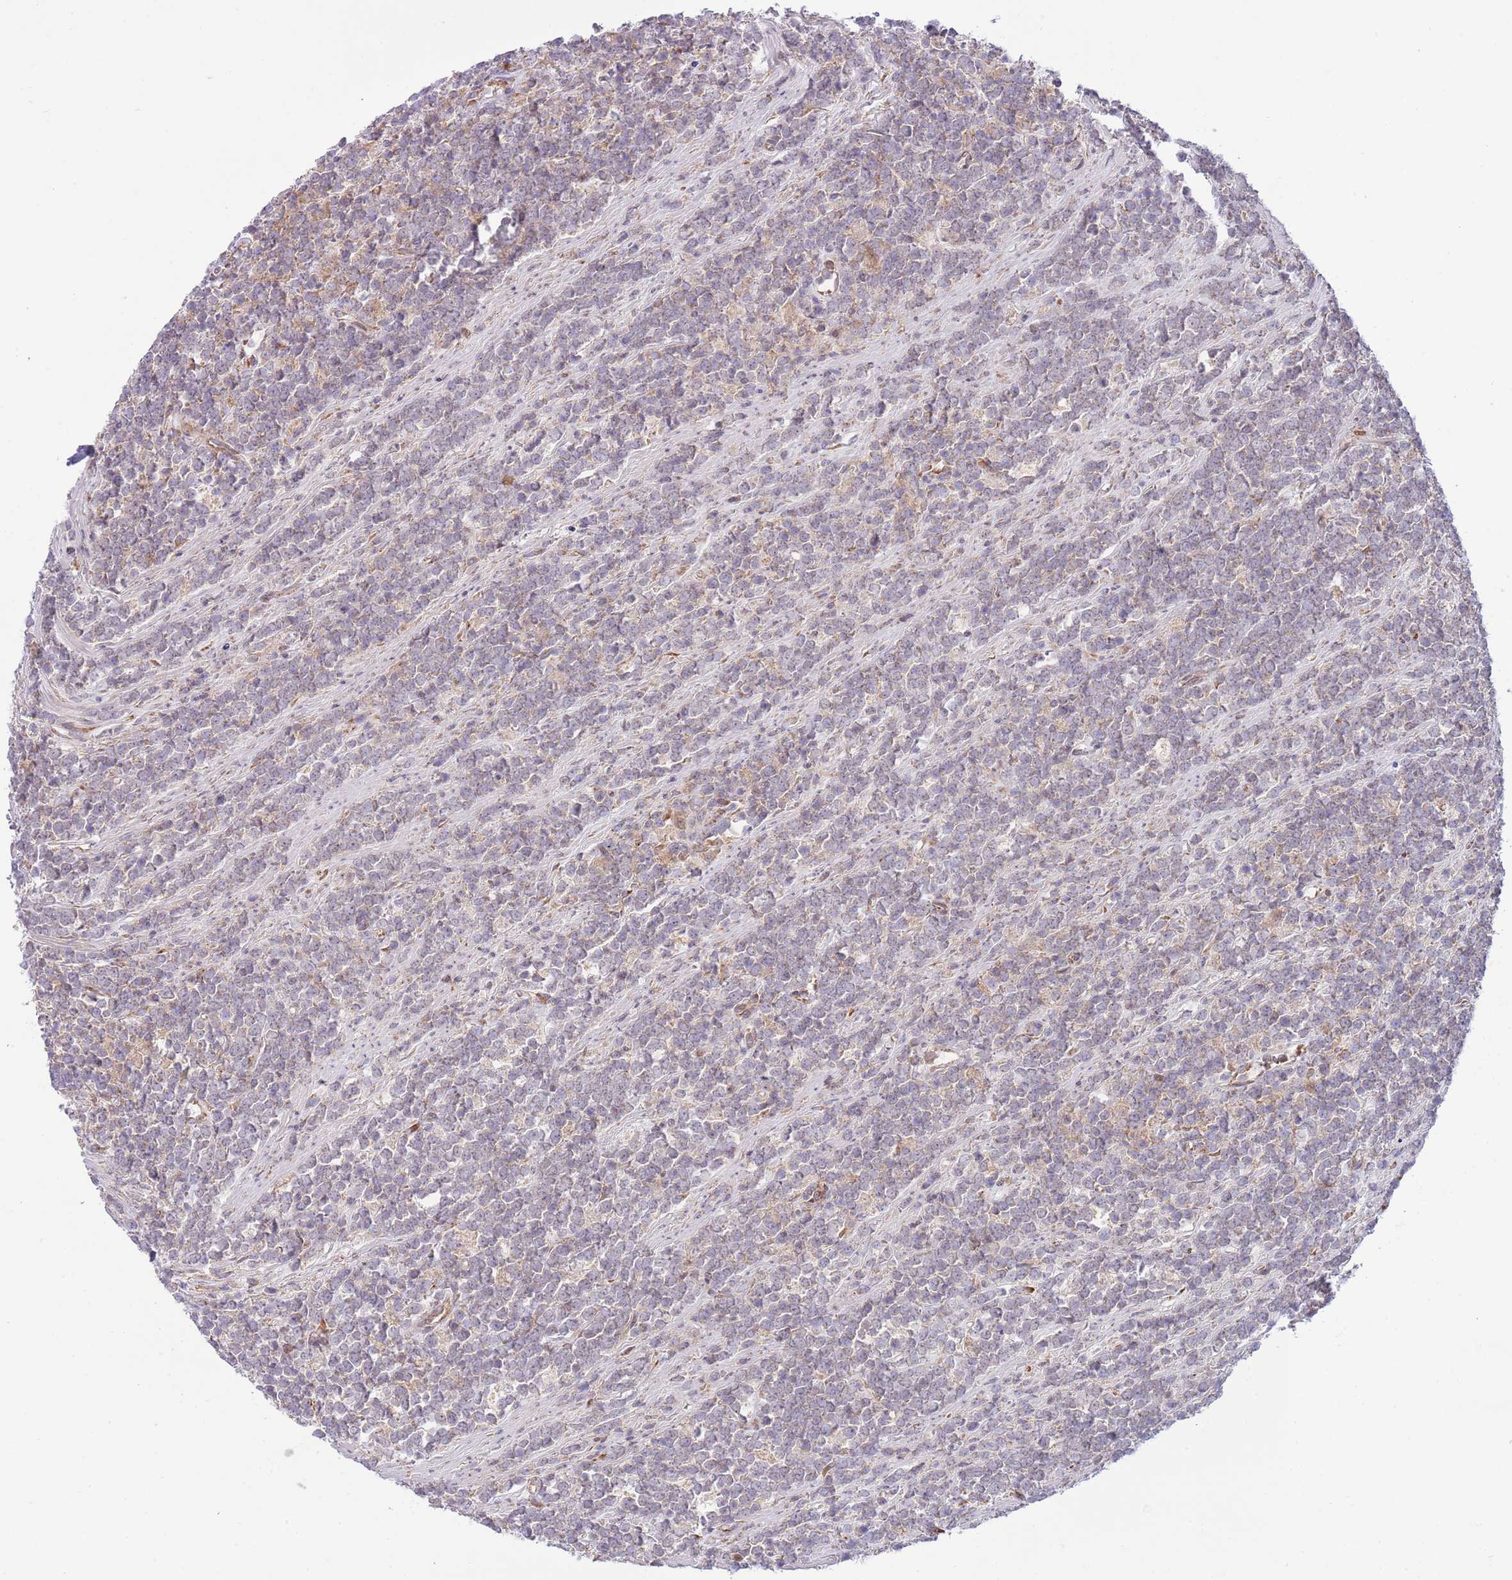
{"staining": {"intensity": "negative", "quantity": "none", "location": "none"}, "tissue": "lymphoma", "cell_type": "Tumor cells", "image_type": "cancer", "snomed": [{"axis": "morphology", "description": "Malignant lymphoma, non-Hodgkin's type, High grade"}, {"axis": "topography", "description": "Small intestine"}, {"axis": "topography", "description": "Colon"}], "caption": "The IHC photomicrograph has no significant positivity in tumor cells of malignant lymphoma, non-Hodgkin's type (high-grade) tissue.", "gene": "DAND5", "patient": {"sex": "male", "age": 8}}